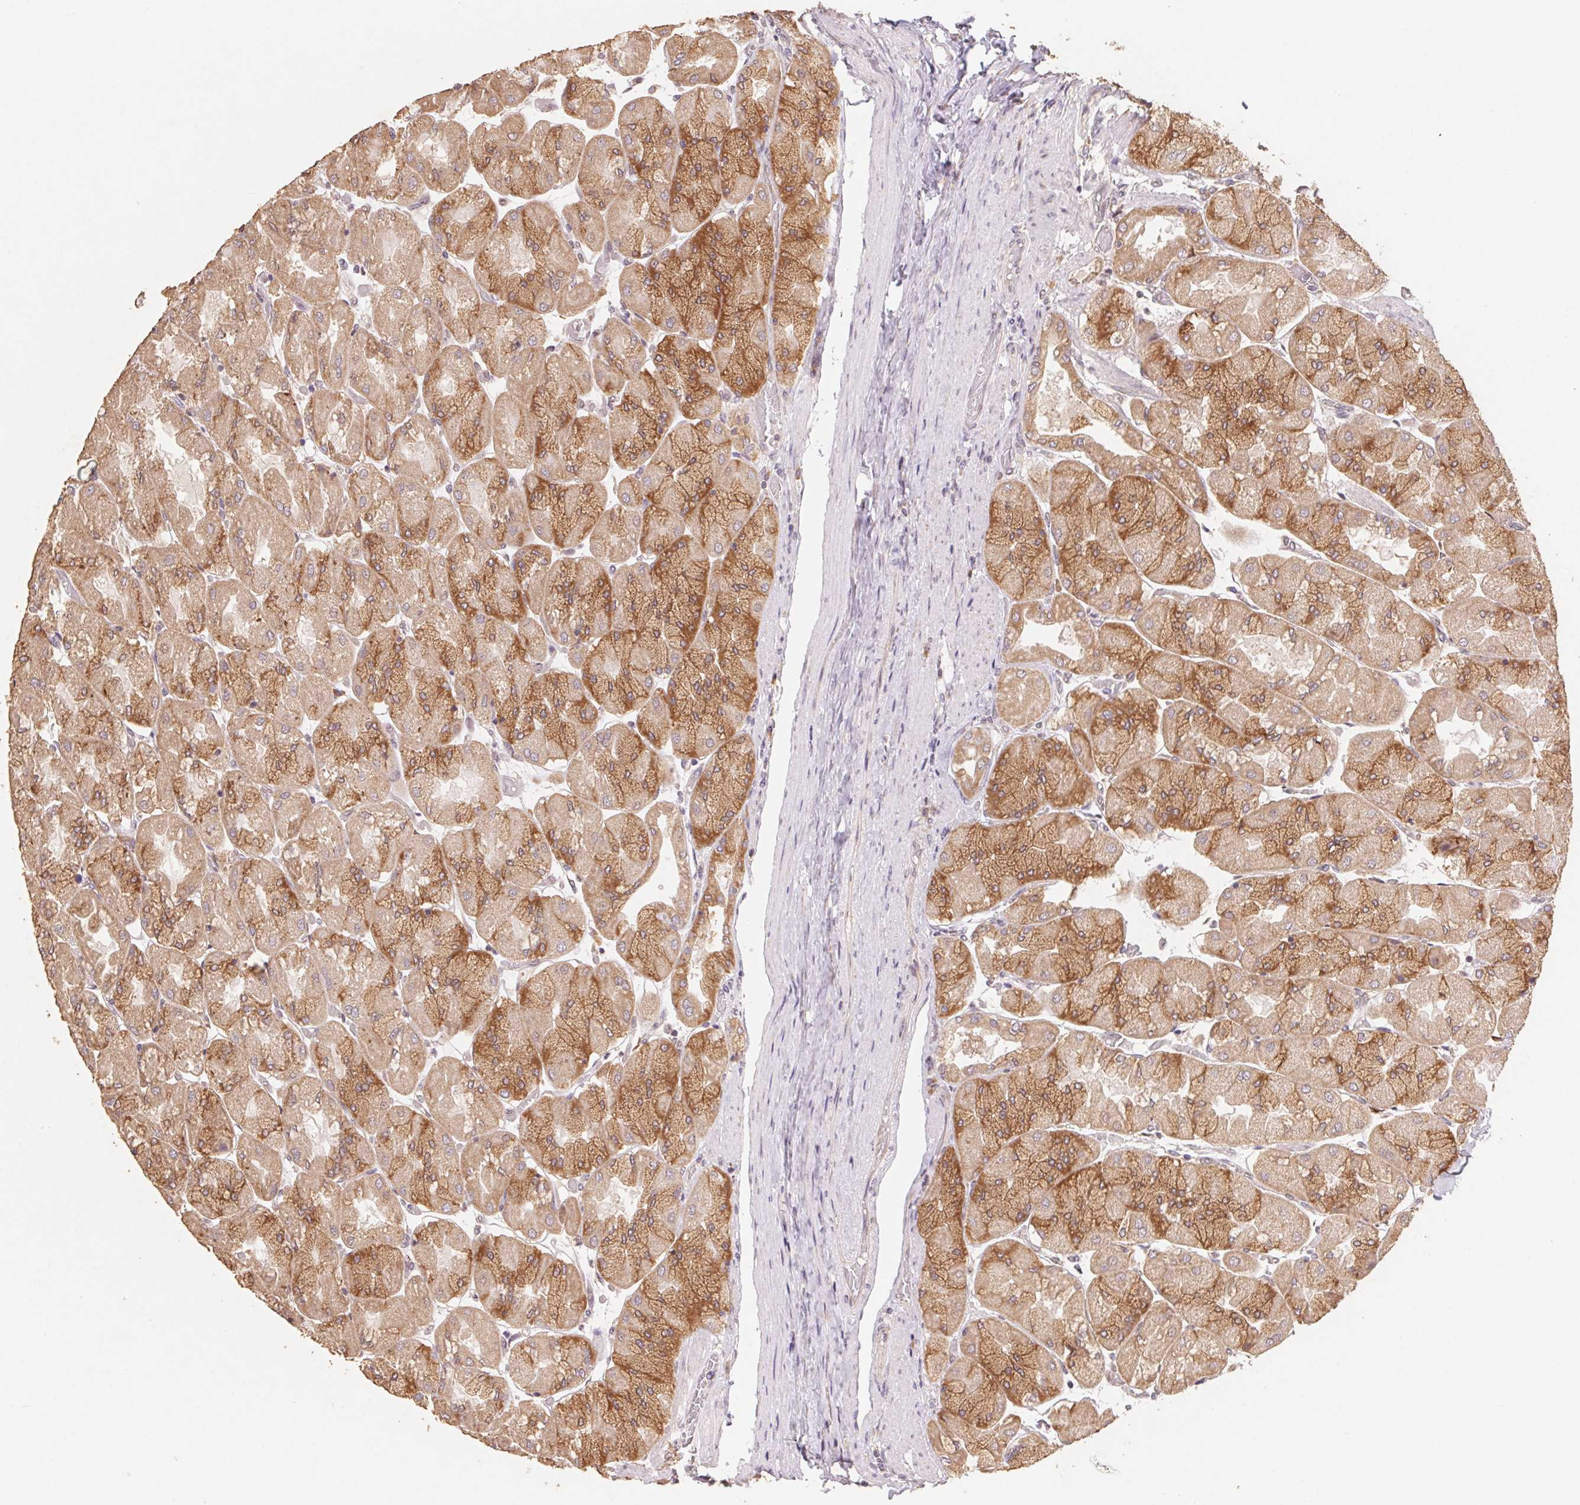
{"staining": {"intensity": "moderate", "quantity": ">75%", "location": "cytoplasmic/membranous"}, "tissue": "stomach", "cell_type": "Glandular cells", "image_type": "normal", "snomed": [{"axis": "morphology", "description": "Normal tissue, NOS"}, {"axis": "topography", "description": "Stomach"}], "caption": "Immunohistochemistry micrograph of unremarkable stomach: human stomach stained using immunohistochemistry reveals medium levels of moderate protein expression localized specifically in the cytoplasmic/membranous of glandular cells, appearing as a cytoplasmic/membranous brown color.", "gene": "RPL27A", "patient": {"sex": "female", "age": 61}}